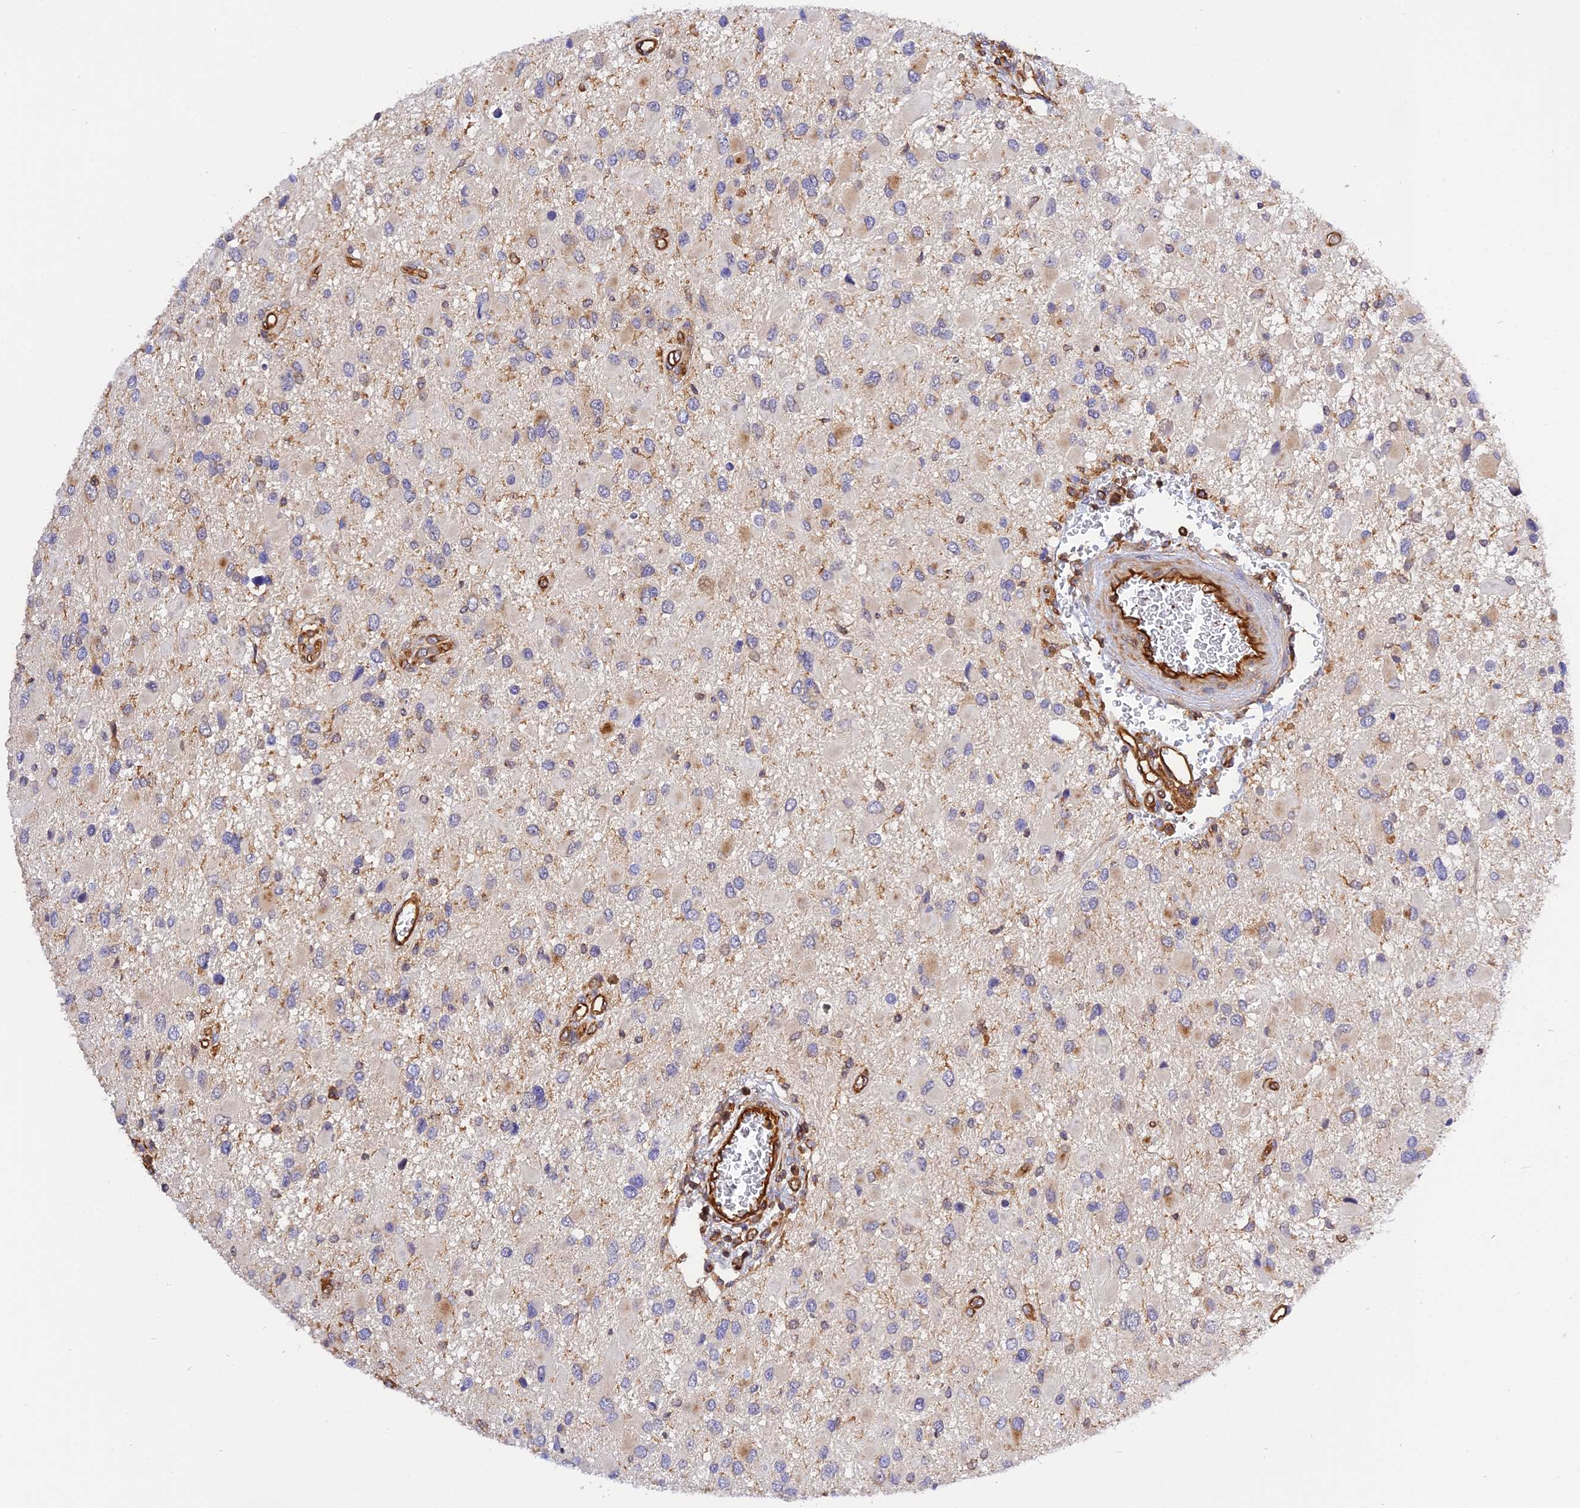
{"staining": {"intensity": "negative", "quantity": "none", "location": "none"}, "tissue": "glioma", "cell_type": "Tumor cells", "image_type": "cancer", "snomed": [{"axis": "morphology", "description": "Glioma, malignant, High grade"}, {"axis": "topography", "description": "Brain"}], "caption": "Immunohistochemistry histopathology image of neoplastic tissue: high-grade glioma (malignant) stained with DAB exhibits no significant protein positivity in tumor cells.", "gene": "C5orf22", "patient": {"sex": "male", "age": 53}}